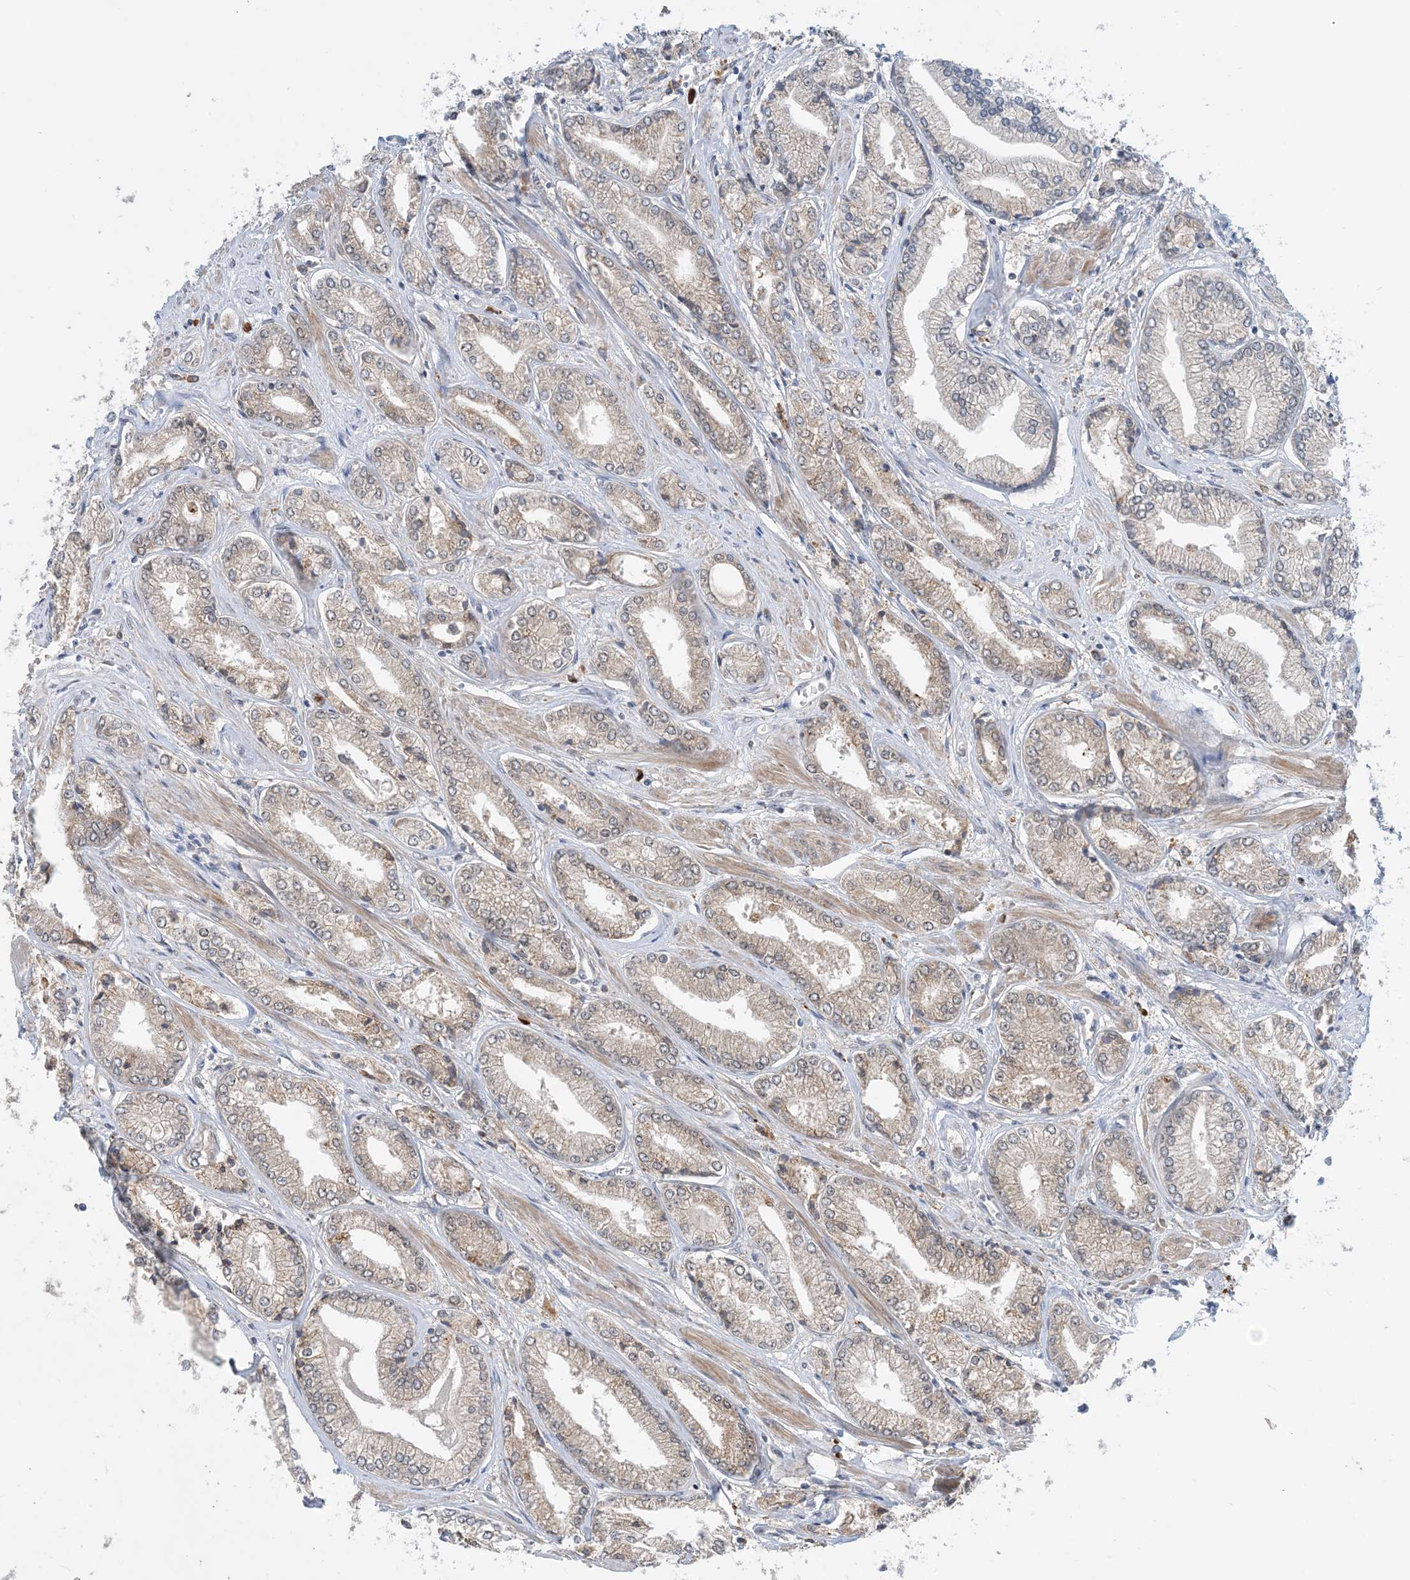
{"staining": {"intensity": "weak", "quantity": "25%-75%", "location": "cytoplasmic/membranous"}, "tissue": "prostate cancer", "cell_type": "Tumor cells", "image_type": "cancer", "snomed": [{"axis": "morphology", "description": "Adenocarcinoma, Low grade"}, {"axis": "topography", "description": "Prostate"}], "caption": "Prostate cancer (adenocarcinoma (low-grade)) was stained to show a protein in brown. There is low levels of weak cytoplasmic/membranous staining in about 25%-75% of tumor cells. (Brightfield microscopy of DAB IHC at high magnification).", "gene": "PHOSPHO2", "patient": {"sex": "male", "age": 60}}